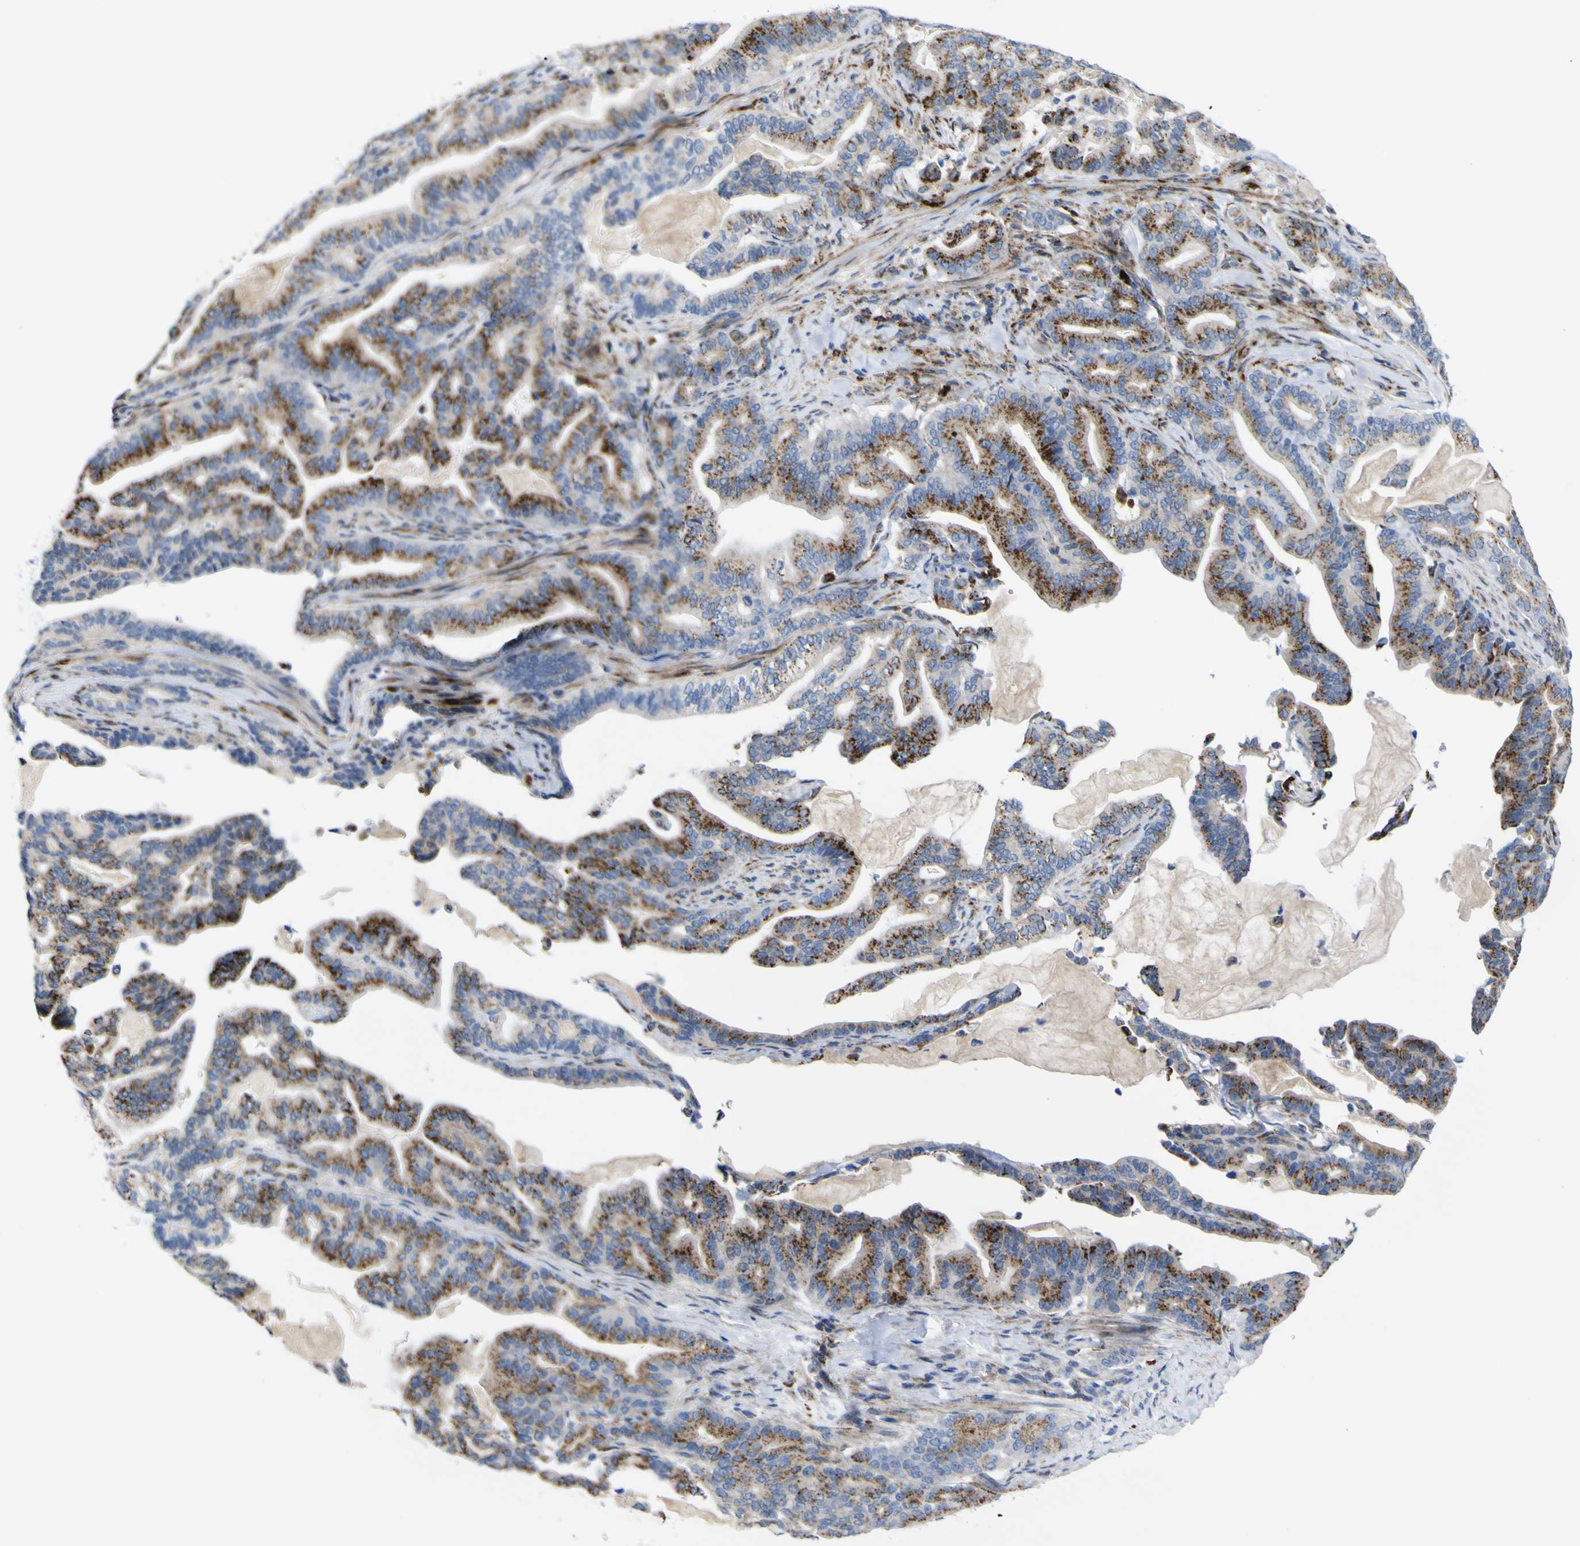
{"staining": {"intensity": "moderate", "quantity": ">75%", "location": "cytoplasmic/membranous"}, "tissue": "pancreatic cancer", "cell_type": "Tumor cells", "image_type": "cancer", "snomed": [{"axis": "morphology", "description": "Adenocarcinoma, NOS"}, {"axis": "topography", "description": "Pancreas"}], "caption": "Protein expression analysis of human adenocarcinoma (pancreatic) reveals moderate cytoplasmic/membranous positivity in approximately >75% of tumor cells.", "gene": "PTPRF", "patient": {"sex": "male", "age": 63}}